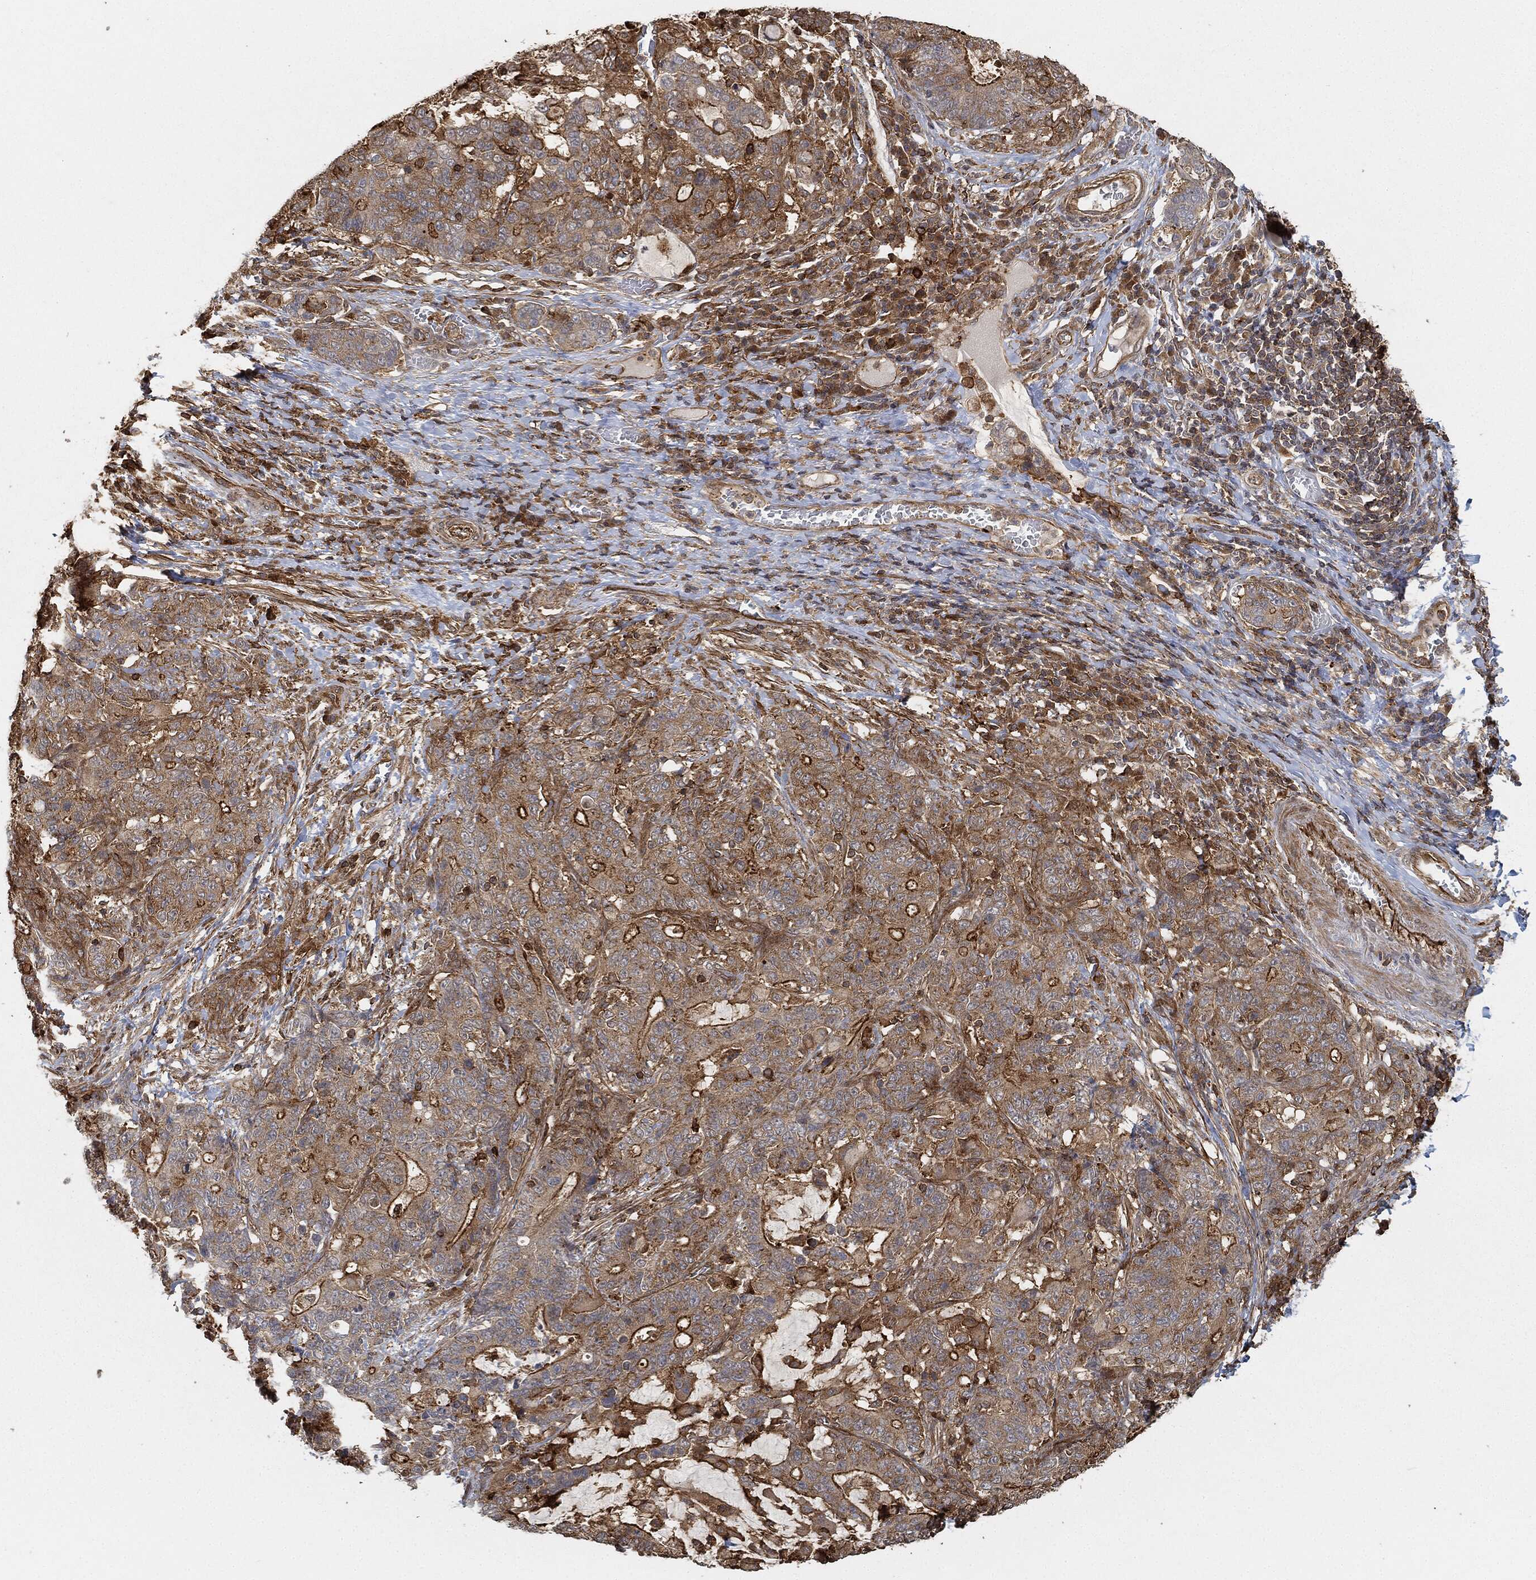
{"staining": {"intensity": "strong", "quantity": "25%-75%", "location": "cytoplasmic/membranous"}, "tissue": "stomach cancer", "cell_type": "Tumor cells", "image_type": "cancer", "snomed": [{"axis": "morphology", "description": "Normal tissue, NOS"}, {"axis": "morphology", "description": "Adenocarcinoma, NOS"}, {"axis": "topography", "description": "Stomach"}], "caption": "A histopathology image of adenocarcinoma (stomach) stained for a protein reveals strong cytoplasmic/membranous brown staining in tumor cells.", "gene": "TPT1", "patient": {"sex": "female", "age": 64}}